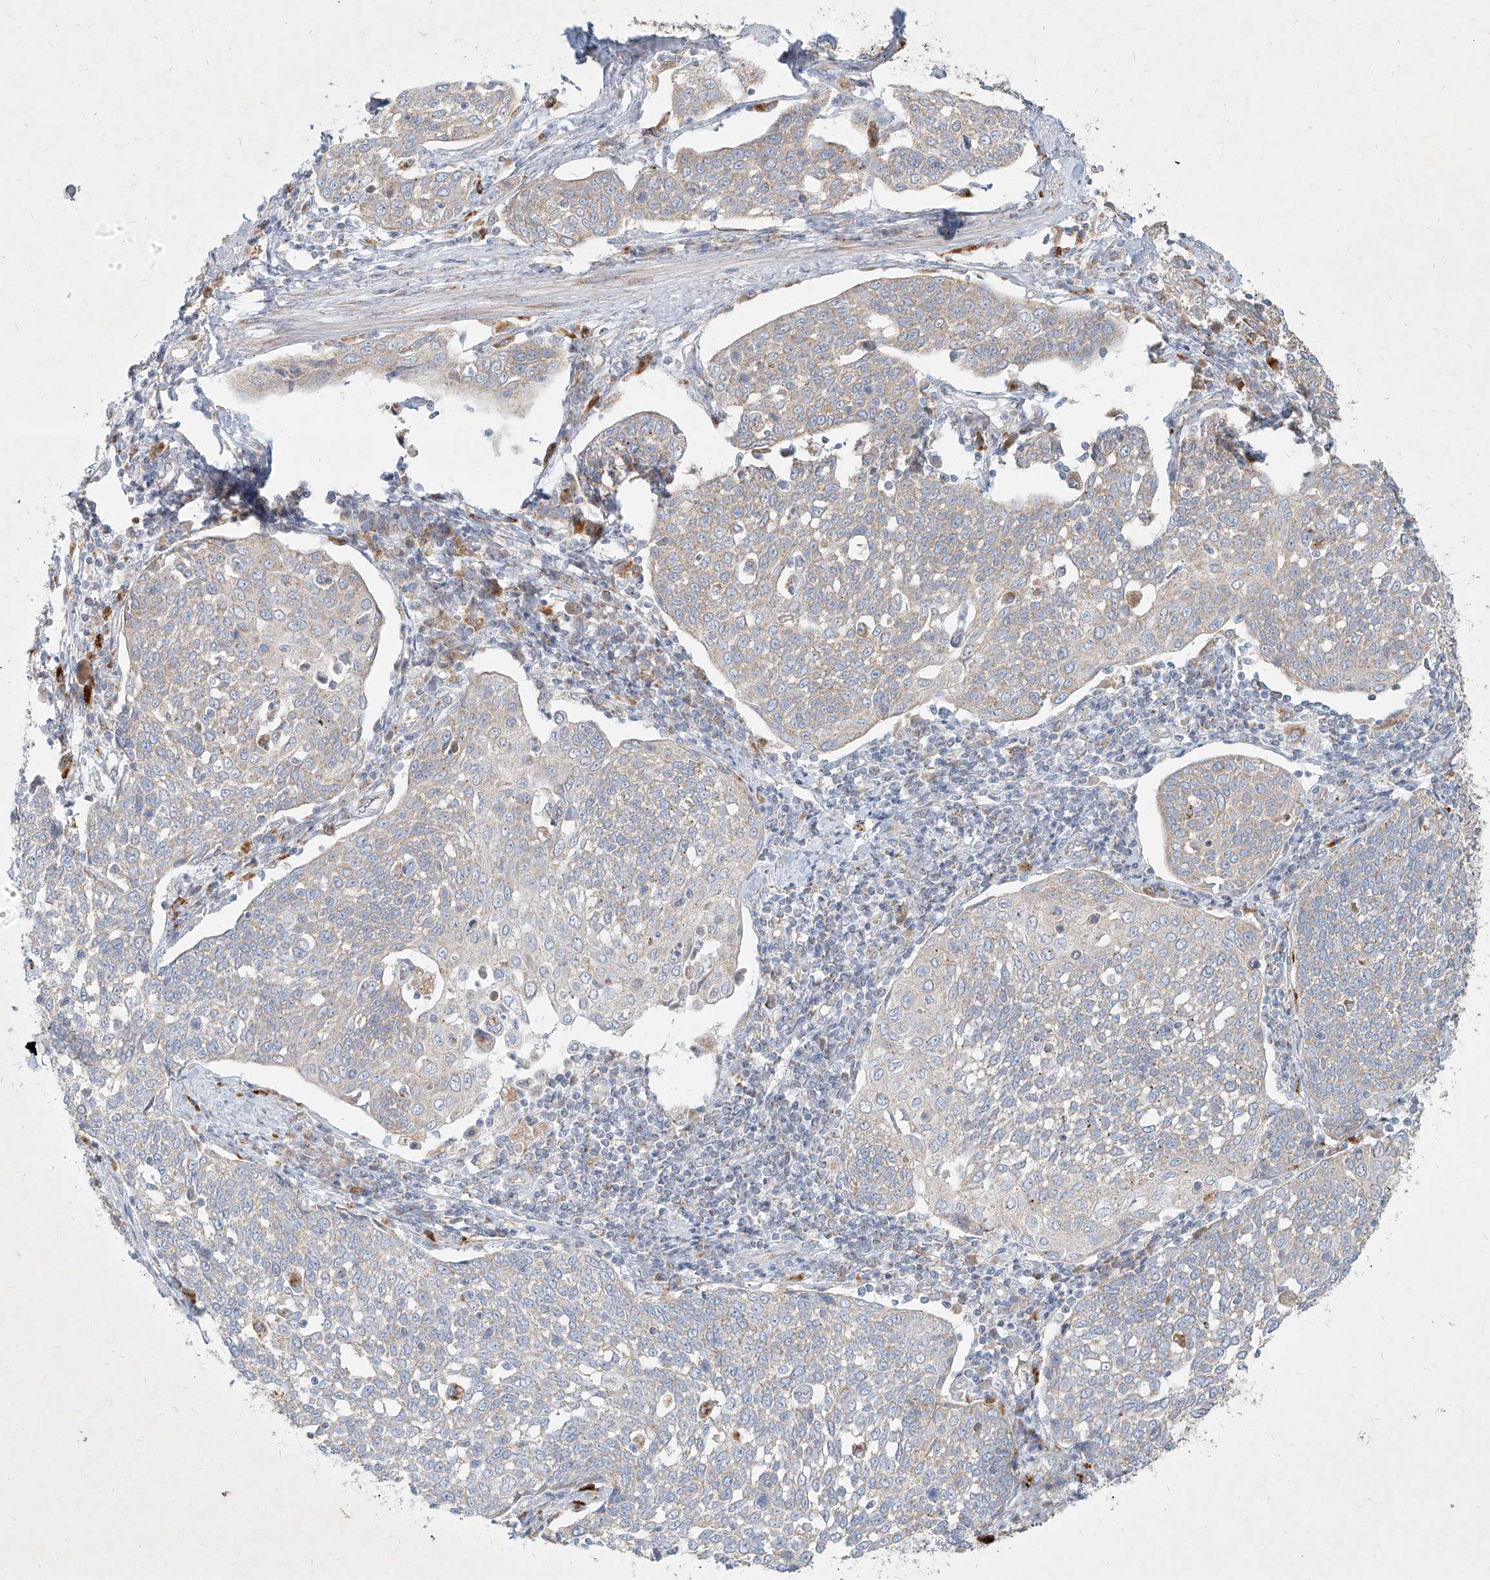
{"staining": {"intensity": "weak", "quantity": "<25%", "location": "cytoplasmic/membranous"}, "tissue": "cervical cancer", "cell_type": "Tumor cells", "image_type": "cancer", "snomed": [{"axis": "morphology", "description": "Squamous cell carcinoma, NOS"}, {"axis": "topography", "description": "Cervix"}], "caption": "Immunohistochemical staining of human cervical cancer (squamous cell carcinoma) reveals no significant positivity in tumor cells. (Immunohistochemistry, brightfield microscopy, high magnification).", "gene": "MTX2", "patient": {"sex": "female", "age": 34}}